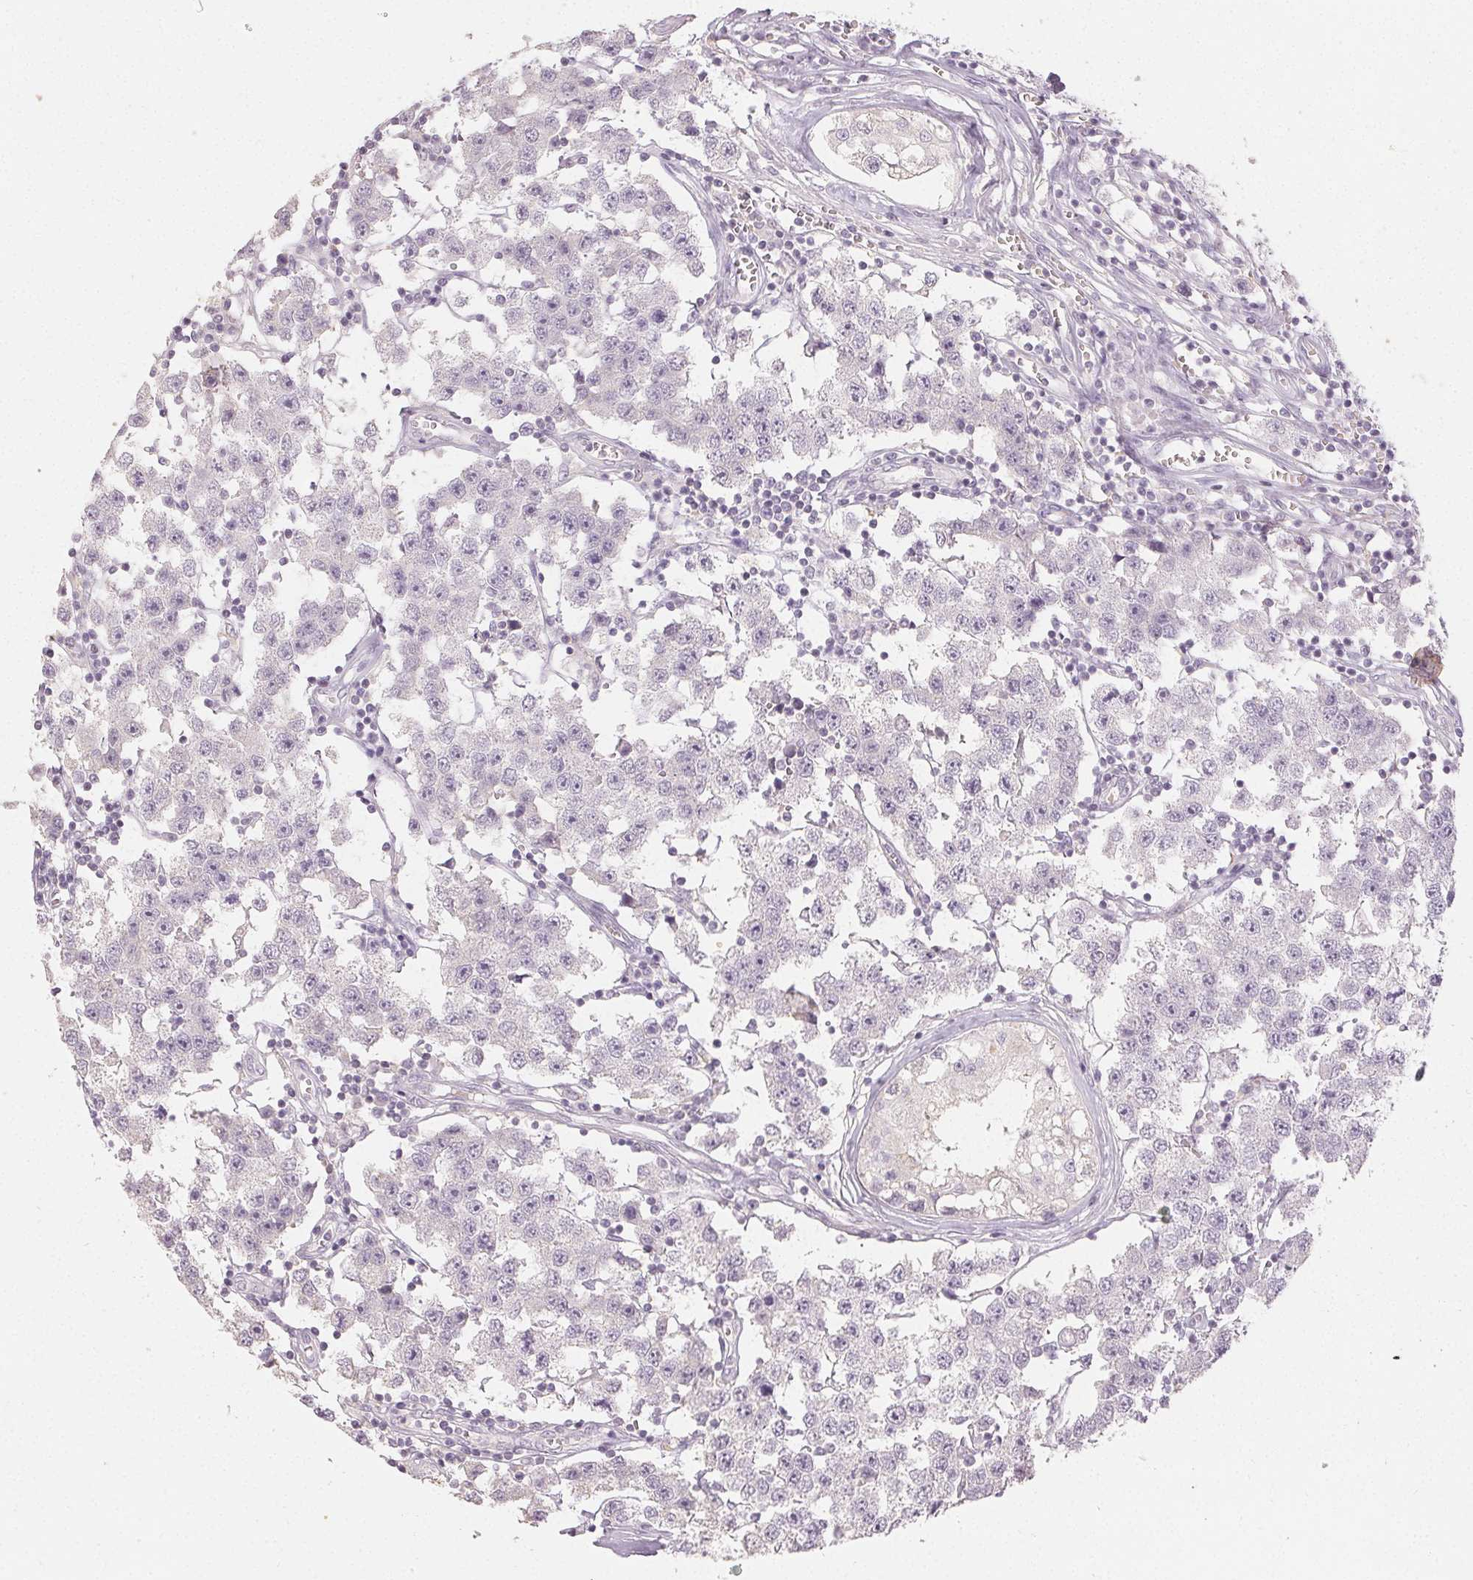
{"staining": {"intensity": "negative", "quantity": "none", "location": "none"}, "tissue": "testis cancer", "cell_type": "Tumor cells", "image_type": "cancer", "snomed": [{"axis": "morphology", "description": "Seminoma, NOS"}, {"axis": "topography", "description": "Testis"}], "caption": "Testis seminoma was stained to show a protein in brown. There is no significant expression in tumor cells.", "gene": "LVRN", "patient": {"sex": "male", "age": 34}}